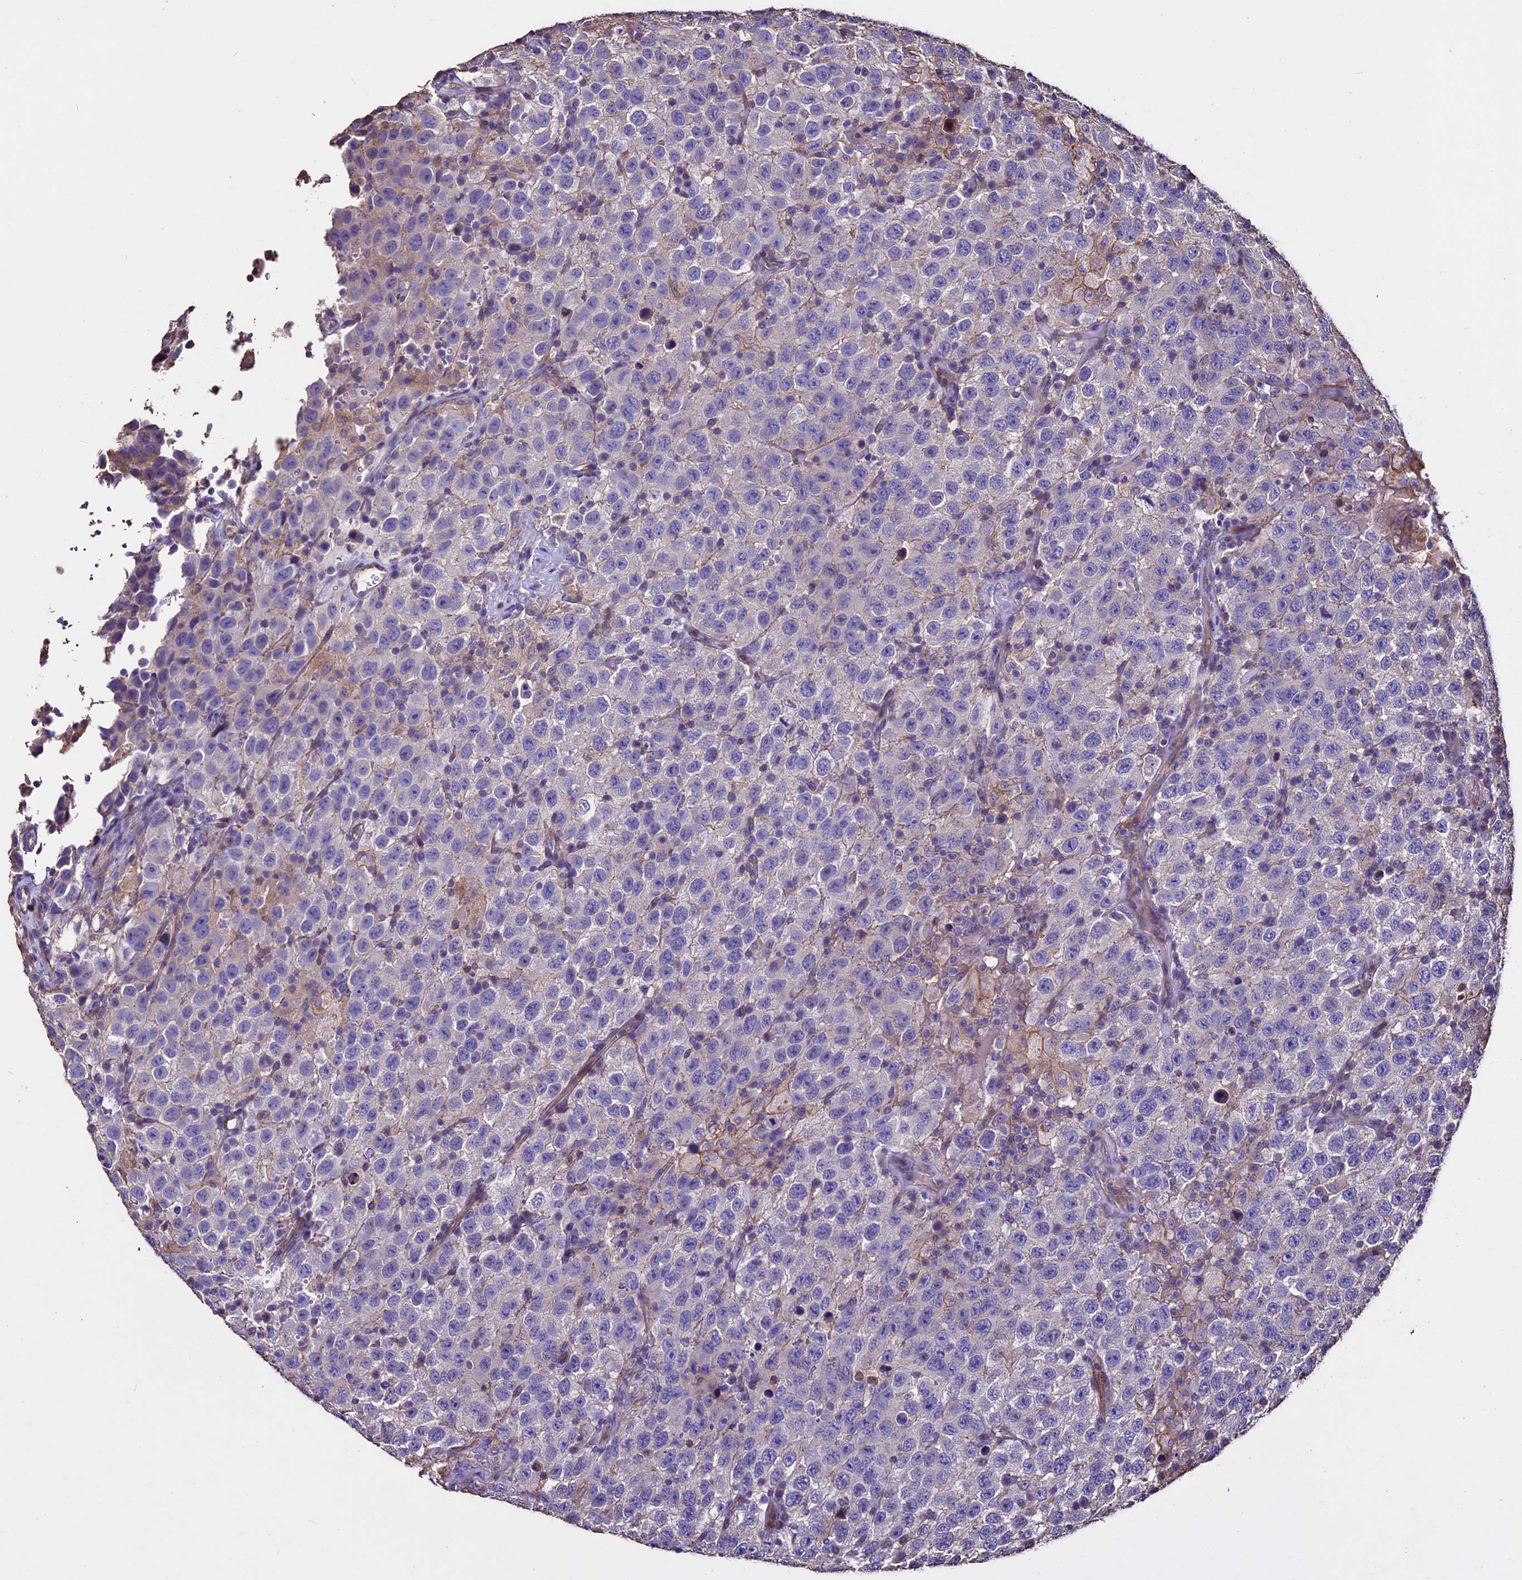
{"staining": {"intensity": "negative", "quantity": "none", "location": "none"}, "tissue": "testis cancer", "cell_type": "Tumor cells", "image_type": "cancer", "snomed": [{"axis": "morphology", "description": "Seminoma, NOS"}, {"axis": "topography", "description": "Testis"}], "caption": "Immunohistochemical staining of testis cancer (seminoma) displays no significant positivity in tumor cells. Brightfield microscopy of immunohistochemistry (IHC) stained with DAB (brown) and hematoxylin (blue), captured at high magnification.", "gene": "USB1", "patient": {"sex": "male", "age": 41}}